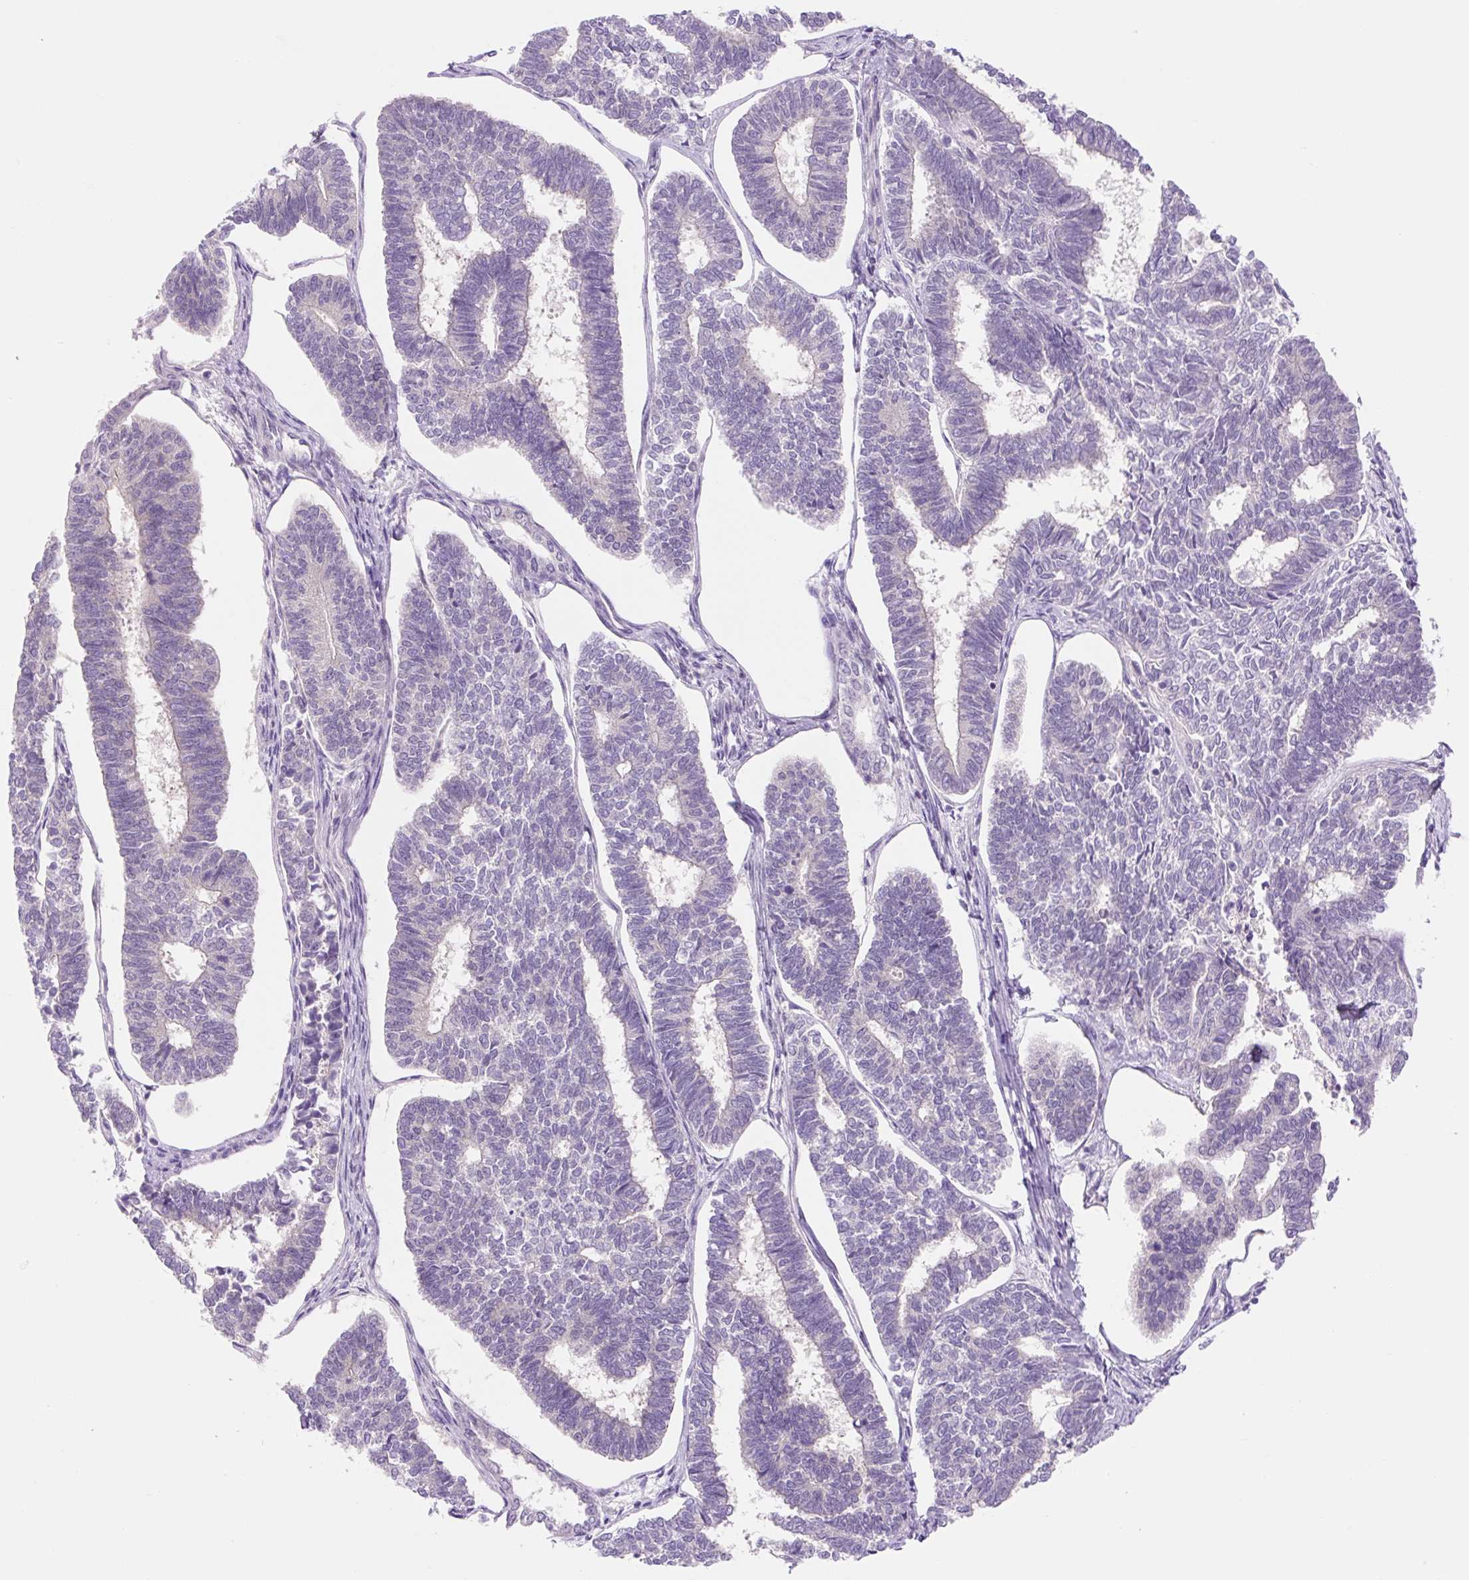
{"staining": {"intensity": "negative", "quantity": "none", "location": "none"}, "tissue": "endometrial cancer", "cell_type": "Tumor cells", "image_type": "cancer", "snomed": [{"axis": "morphology", "description": "Adenocarcinoma, NOS"}, {"axis": "topography", "description": "Endometrium"}], "caption": "High power microscopy image of an immunohistochemistry histopathology image of adenocarcinoma (endometrial), revealing no significant positivity in tumor cells. (Immunohistochemistry (ihc), brightfield microscopy, high magnification).", "gene": "CELF6", "patient": {"sex": "female", "age": 70}}